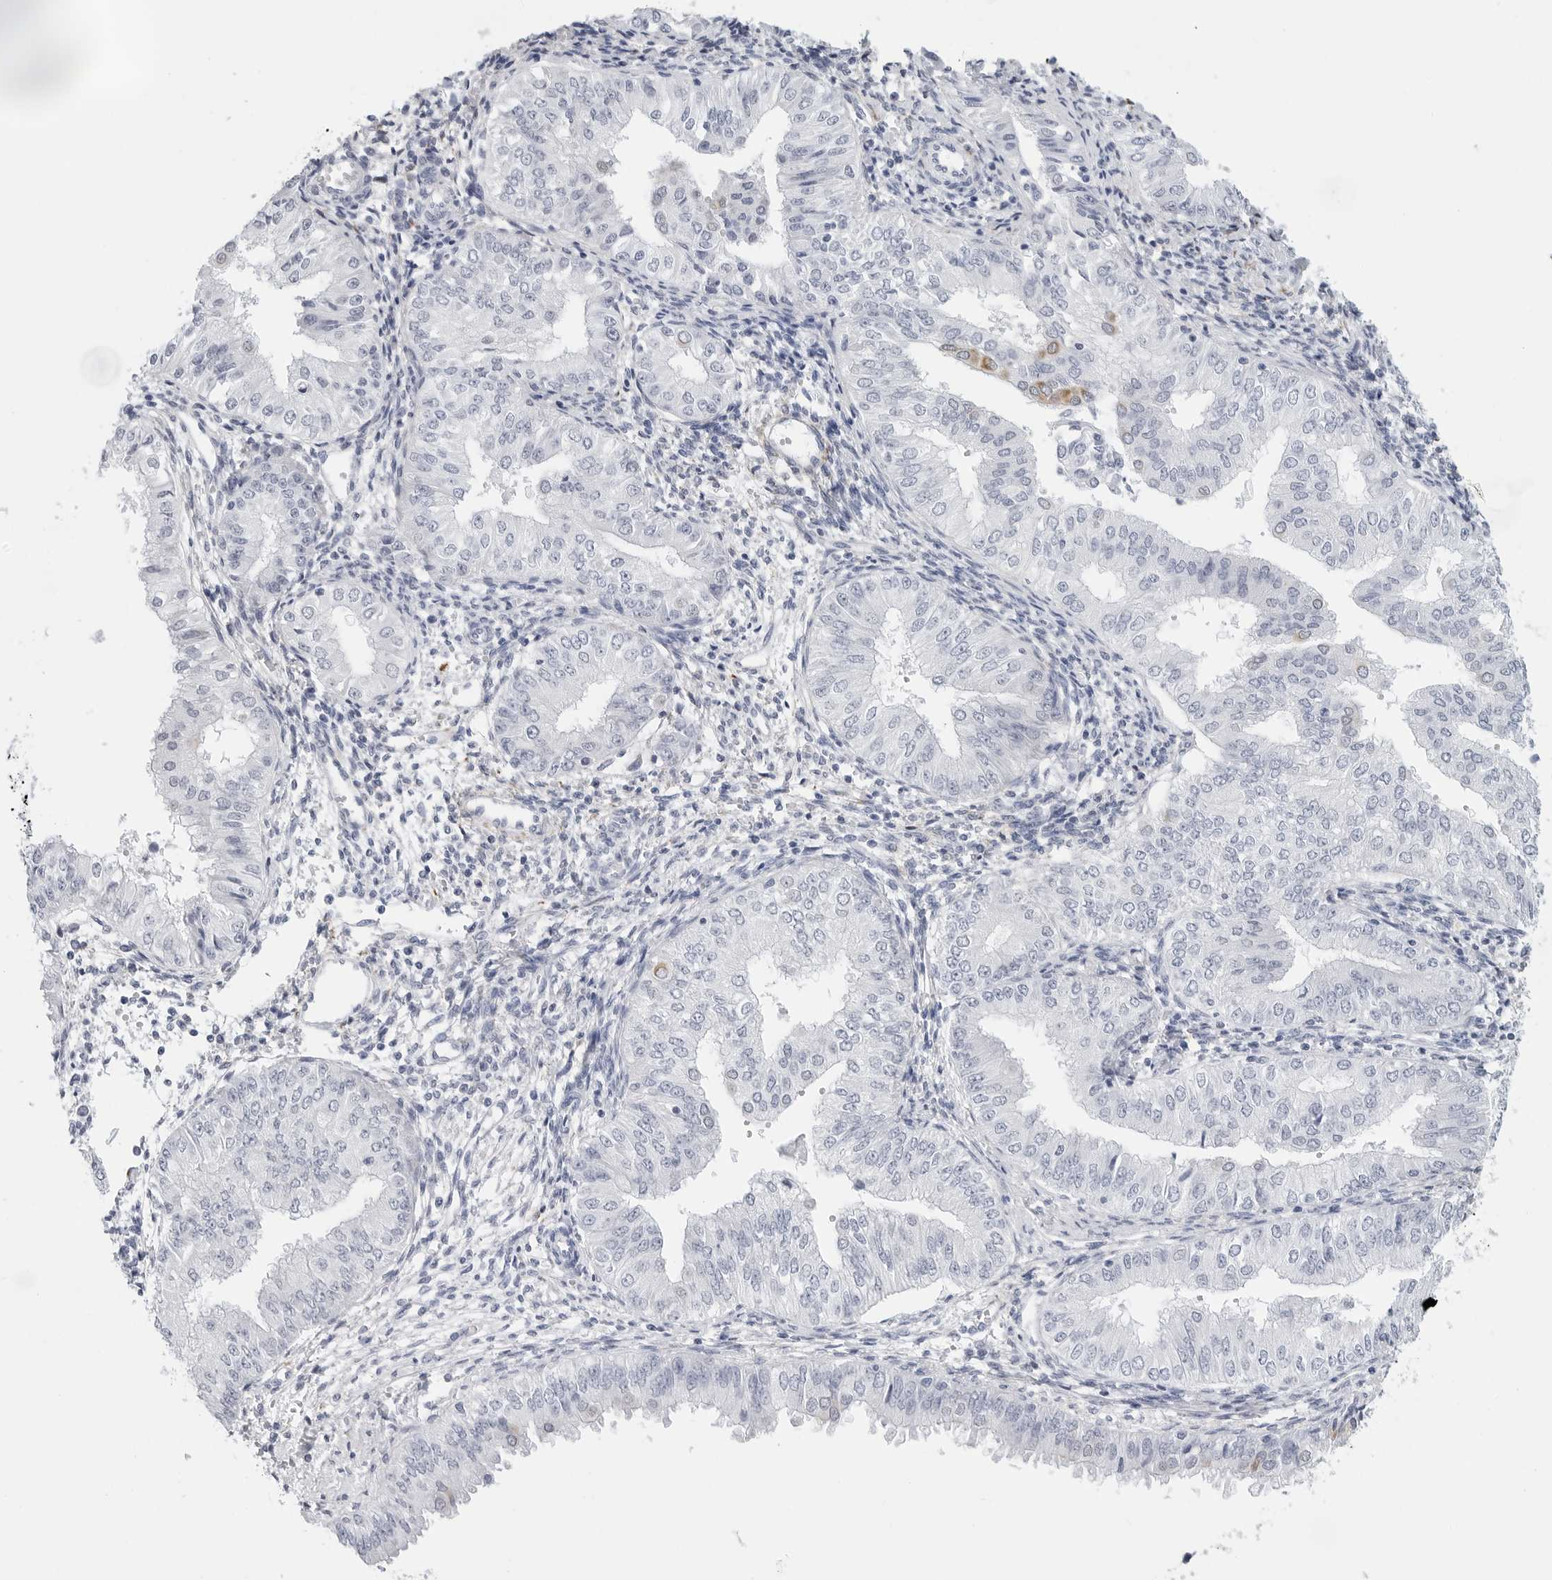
{"staining": {"intensity": "weak", "quantity": "<25%", "location": "cytoplasmic/membranous"}, "tissue": "endometrial cancer", "cell_type": "Tumor cells", "image_type": "cancer", "snomed": [{"axis": "morphology", "description": "Normal tissue, NOS"}, {"axis": "morphology", "description": "Adenocarcinoma, NOS"}, {"axis": "topography", "description": "Endometrium"}], "caption": "High power microscopy image of an IHC histopathology image of endometrial cancer (adenocarcinoma), revealing no significant positivity in tumor cells. Brightfield microscopy of immunohistochemistry (IHC) stained with DAB (3,3'-diaminobenzidine) (brown) and hematoxylin (blue), captured at high magnification.", "gene": "HSPB7", "patient": {"sex": "female", "age": 53}}